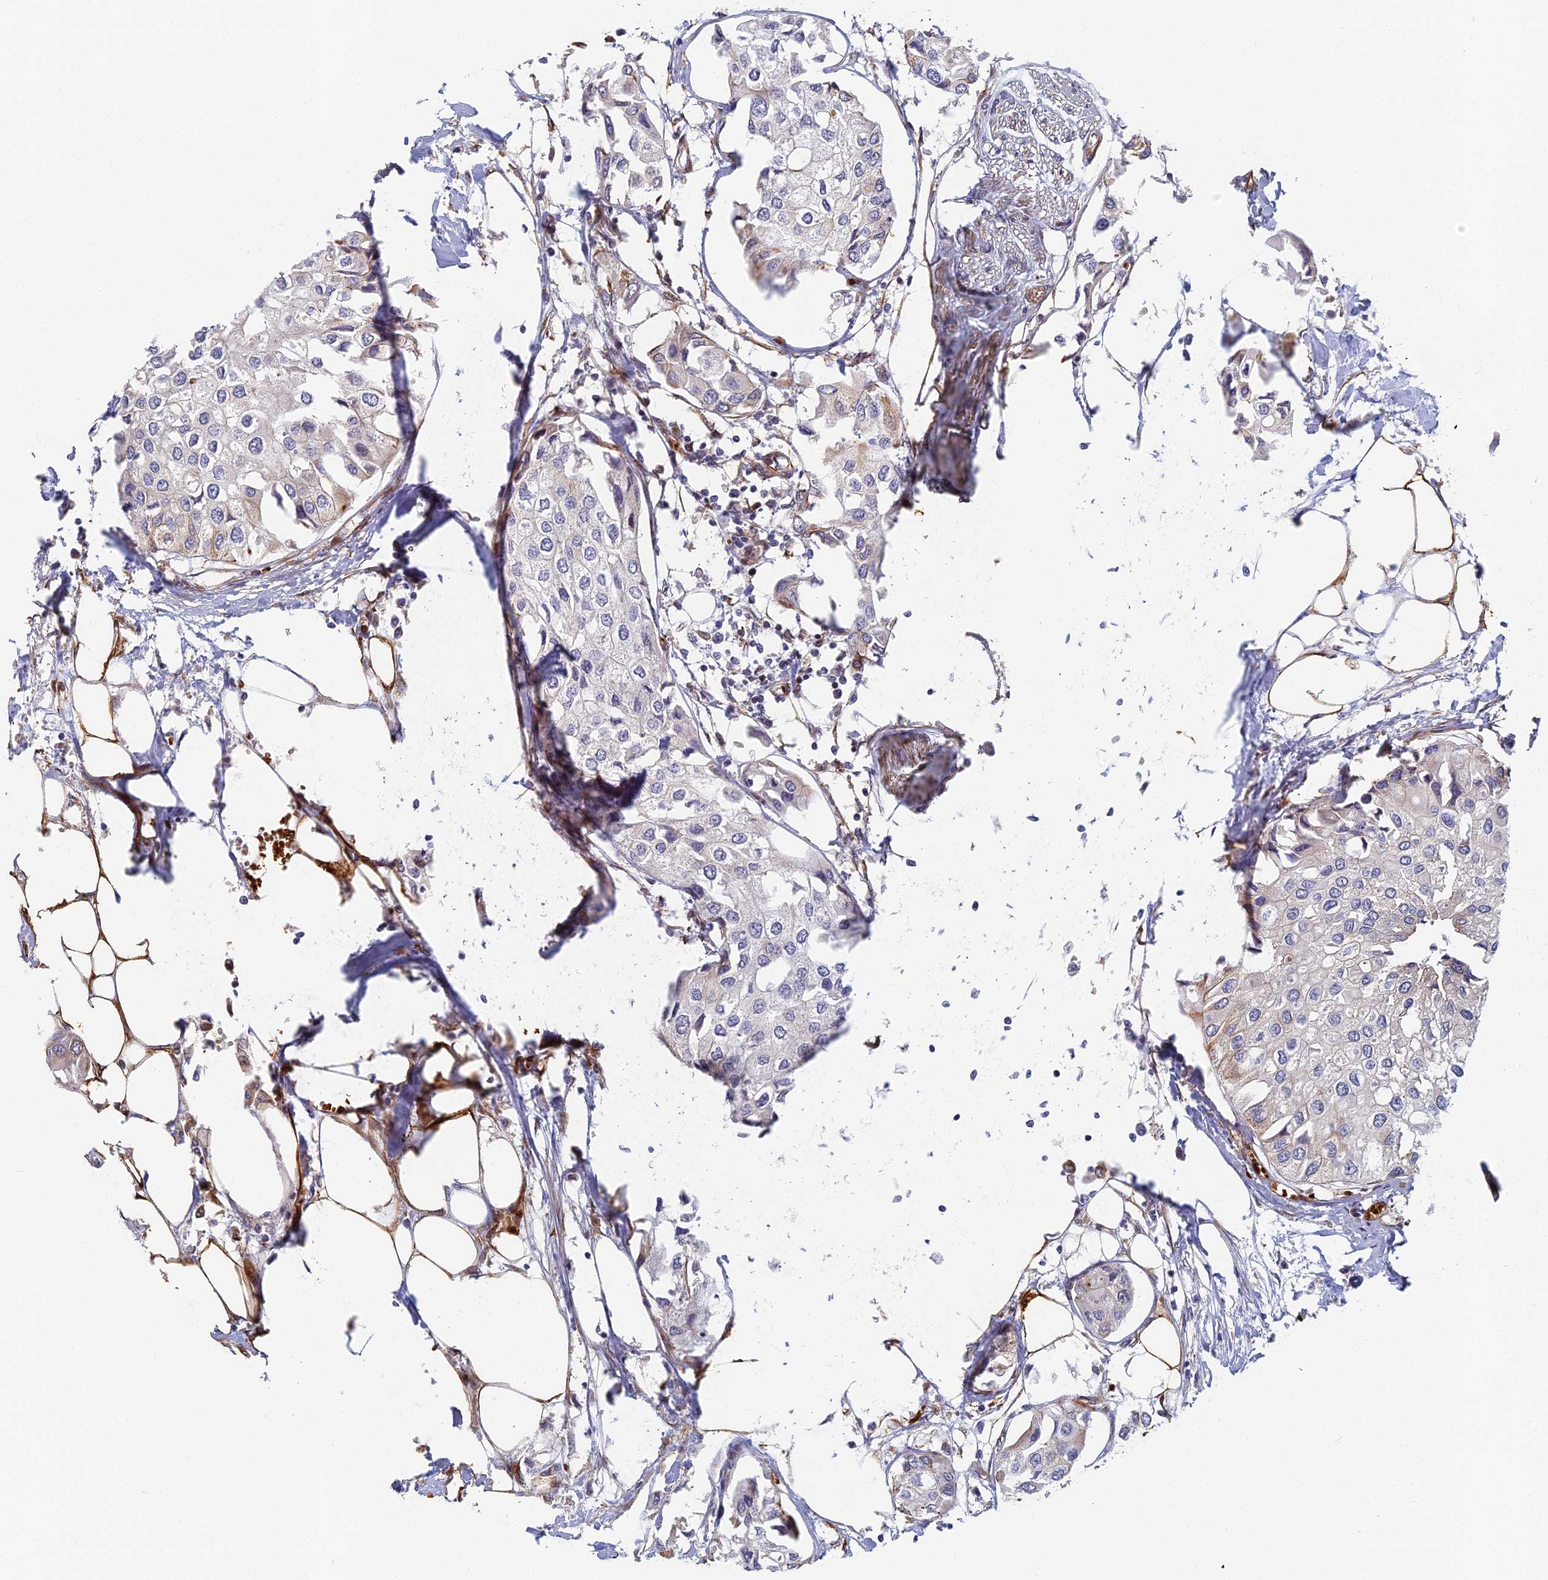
{"staining": {"intensity": "negative", "quantity": "none", "location": "none"}, "tissue": "urothelial cancer", "cell_type": "Tumor cells", "image_type": "cancer", "snomed": [{"axis": "morphology", "description": "Urothelial carcinoma, High grade"}, {"axis": "topography", "description": "Urinary bladder"}], "caption": "This is a histopathology image of IHC staining of urothelial carcinoma (high-grade), which shows no expression in tumor cells.", "gene": "ABCB10", "patient": {"sex": "male", "age": 64}}